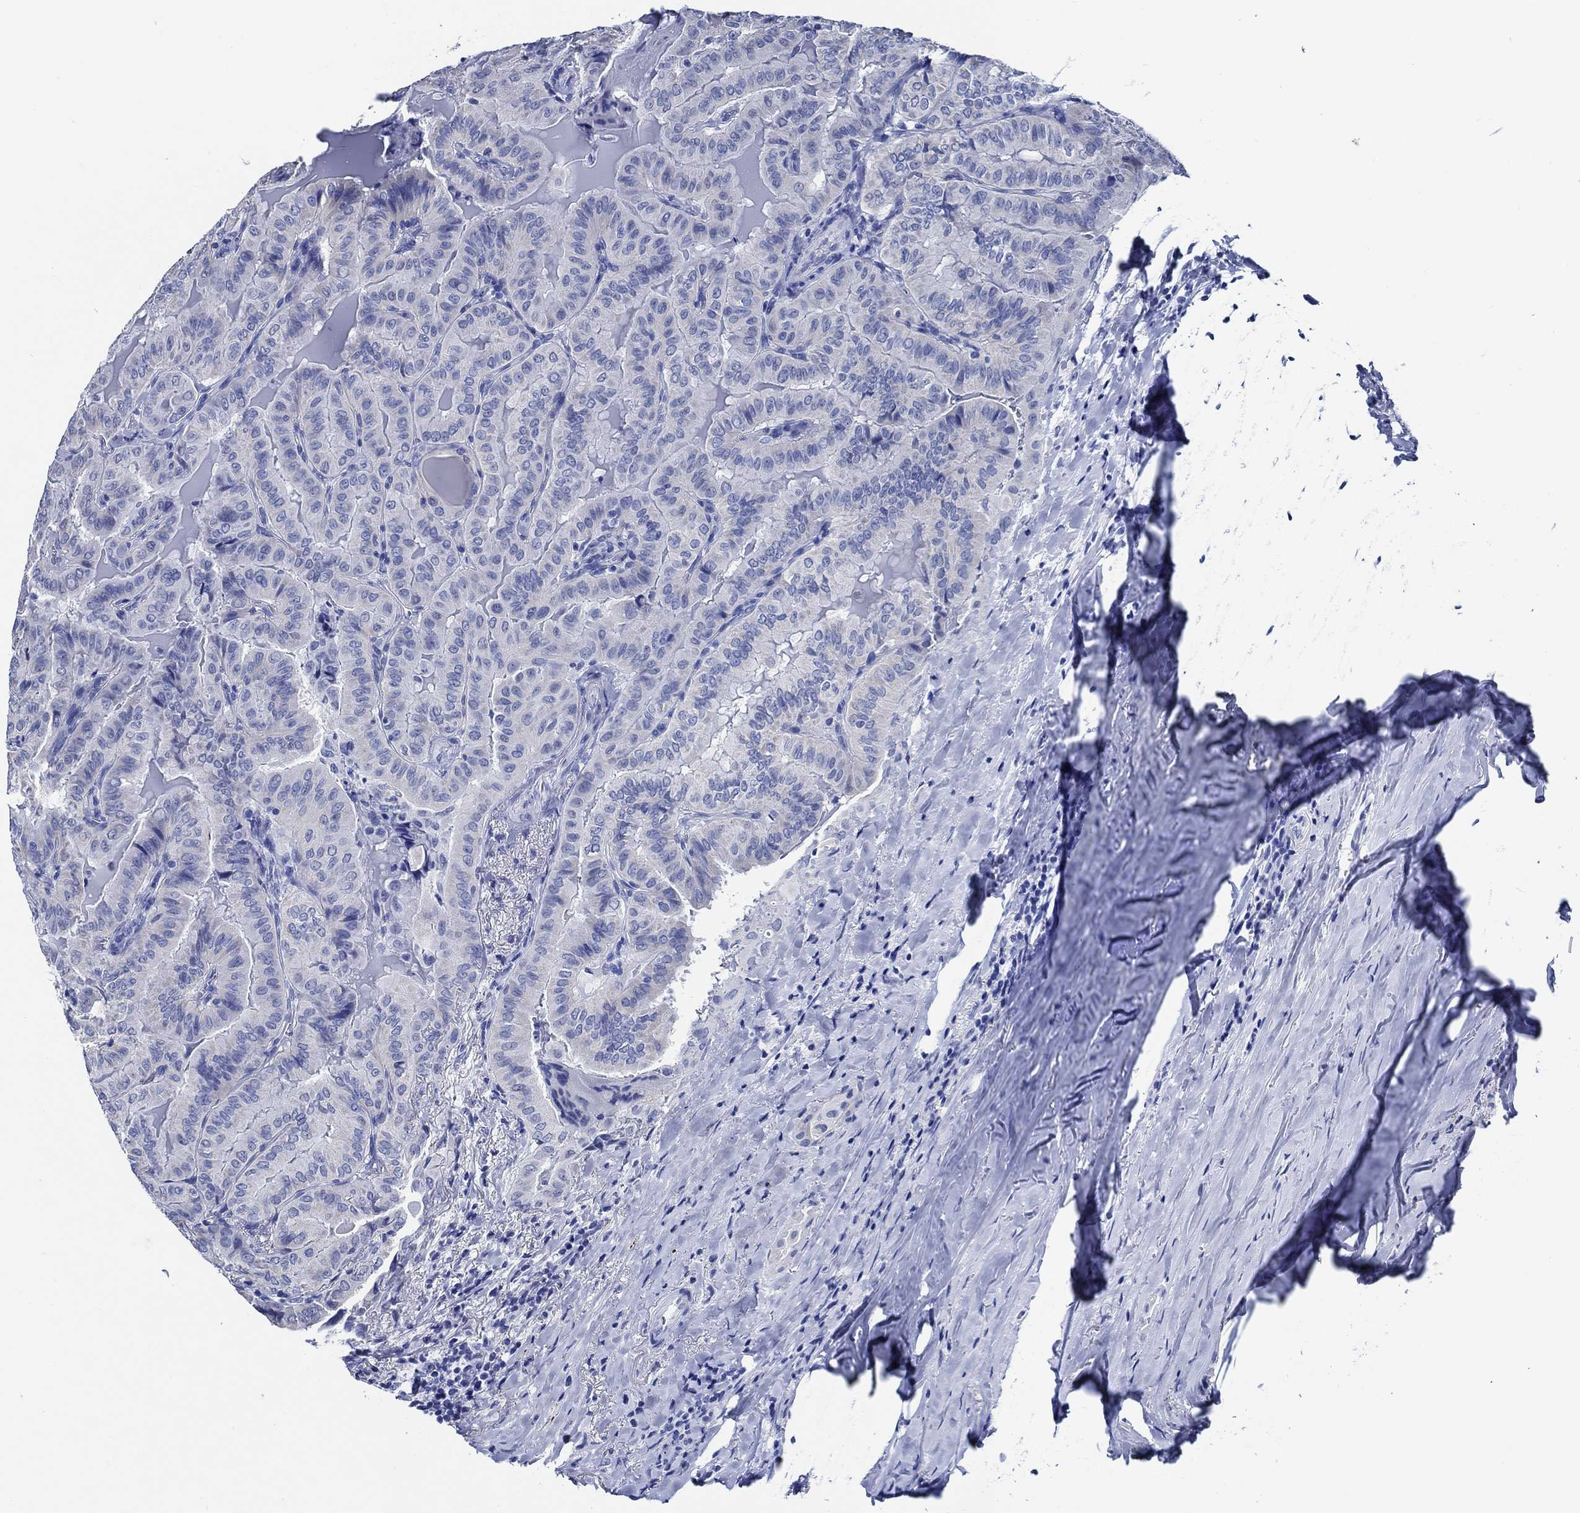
{"staining": {"intensity": "negative", "quantity": "none", "location": "none"}, "tissue": "thyroid cancer", "cell_type": "Tumor cells", "image_type": "cancer", "snomed": [{"axis": "morphology", "description": "Papillary adenocarcinoma, NOS"}, {"axis": "topography", "description": "Thyroid gland"}], "caption": "The immunohistochemistry micrograph has no significant positivity in tumor cells of papillary adenocarcinoma (thyroid) tissue.", "gene": "WDR62", "patient": {"sex": "female", "age": 68}}